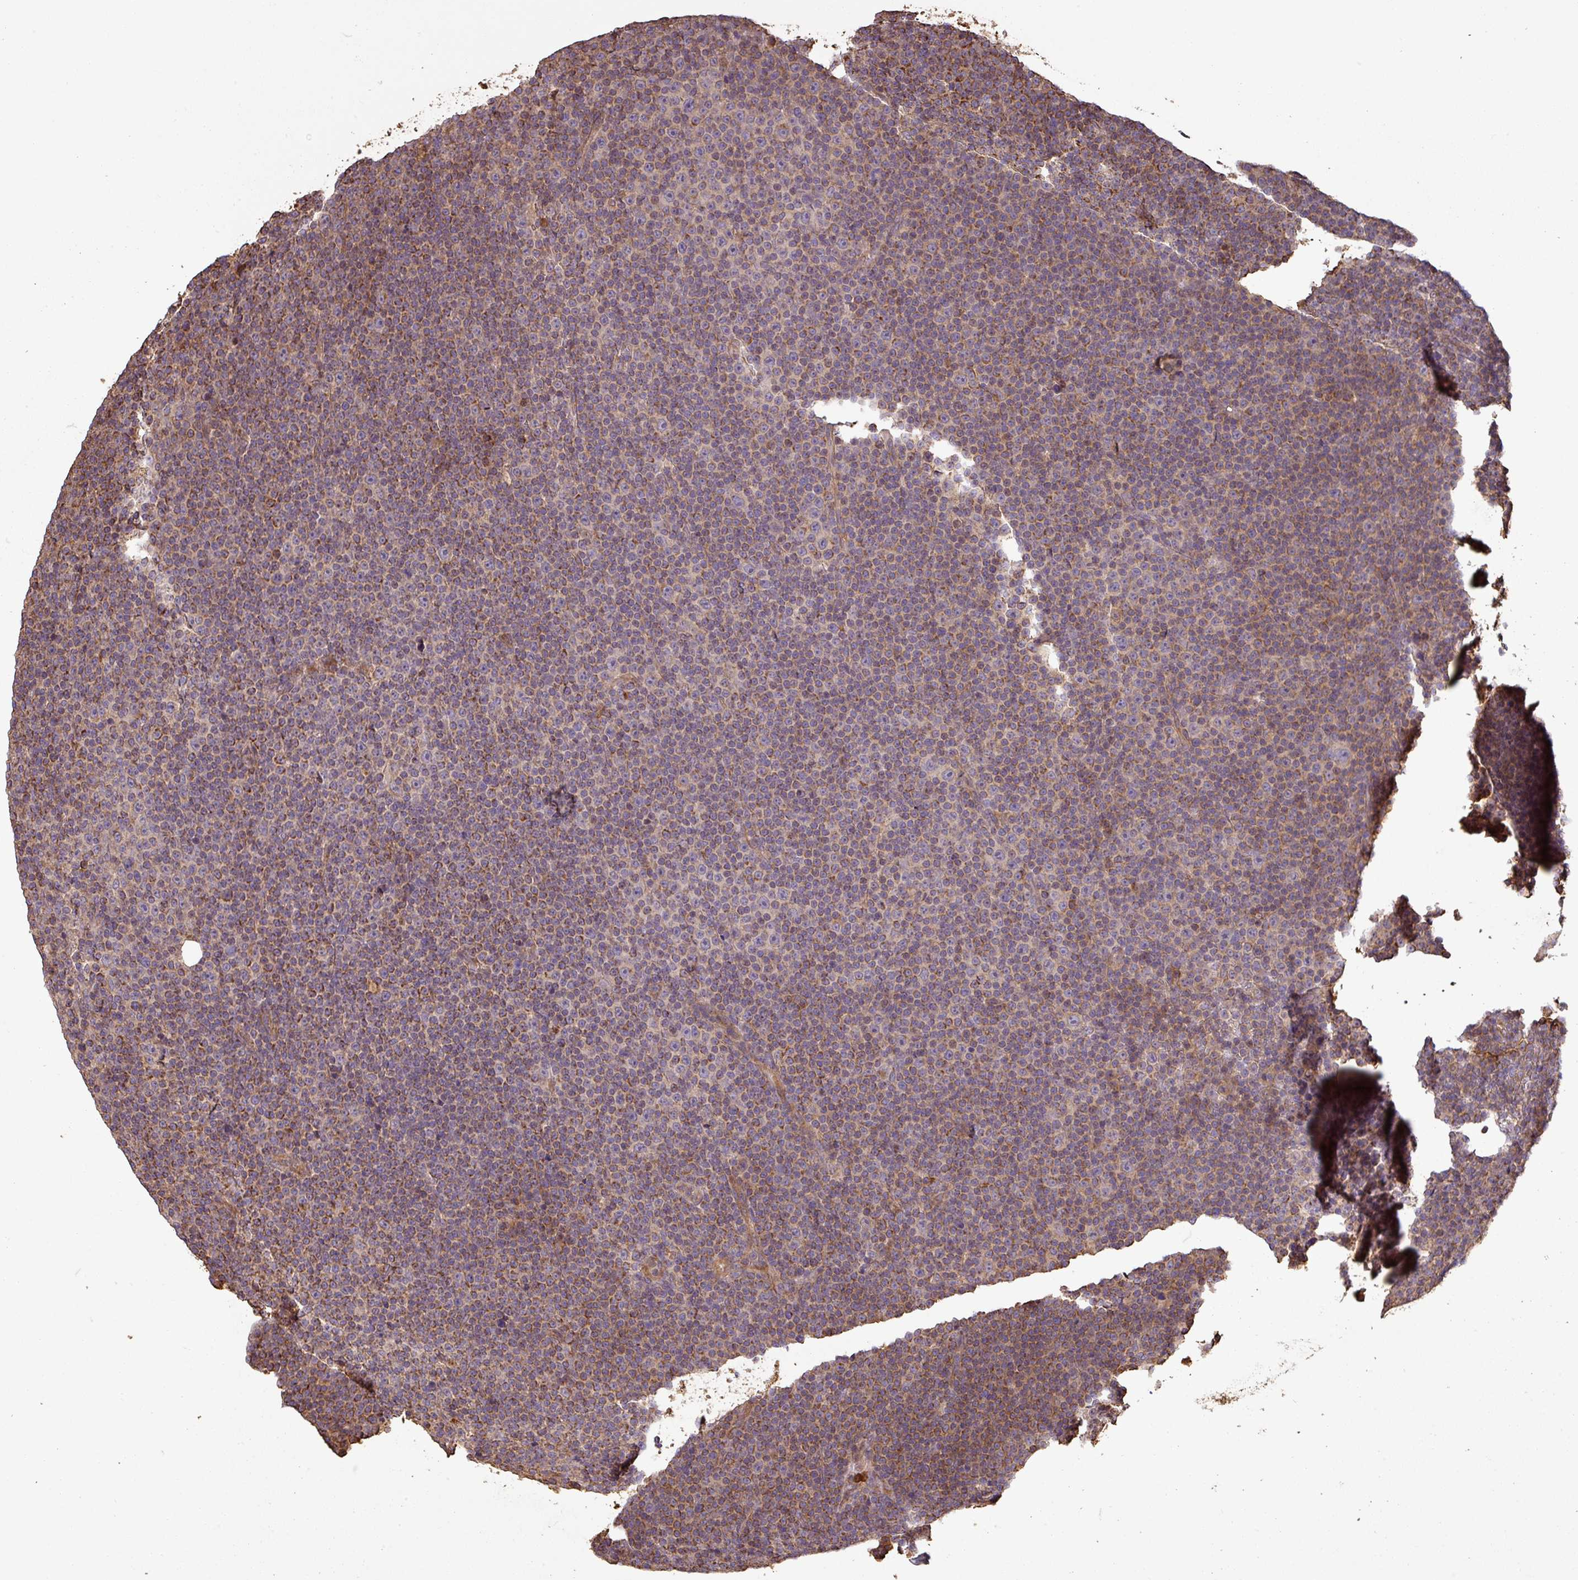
{"staining": {"intensity": "moderate", "quantity": "25%-75%", "location": "cytoplasmic/membranous"}, "tissue": "lymphoma", "cell_type": "Tumor cells", "image_type": "cancer", "snomed": [{"axis": "morphology", "description": "Malignant lymphoma, non-Hodgkin's type, Low grade"}, {"axis": "topography", "description": "Lymph node"}], "caption": "Immunohistochemical staining of human lymphoma exhibits medium levels of moderate cytoplasmic/membranous positivity in approximately 25%-75% of tumor cells.", "gene": "PLEKHM1", "patient": {"sex": "female", "age": 67}}